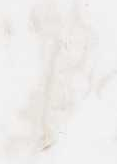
{"staining": {"intensity": "weak", "quantity": "<25%", "location": "cytoplasmic/membranous"}, "tissue": "colorectal cancer", "cell_type": "Tumor cells", "image_type": "cancer", "snomed": [{"axis": "morphology", "description": "Adenocarcinoma, NOS"}, {"axis": "topography", "description": "Colon"}], "caption": "High power microscopy micrograph of an IHC micrograph of colorectal cancer, revealing no significant expression in tumor cells.", "gene": "ENPP7", "patient": {"sex": "male", "age": 56}}